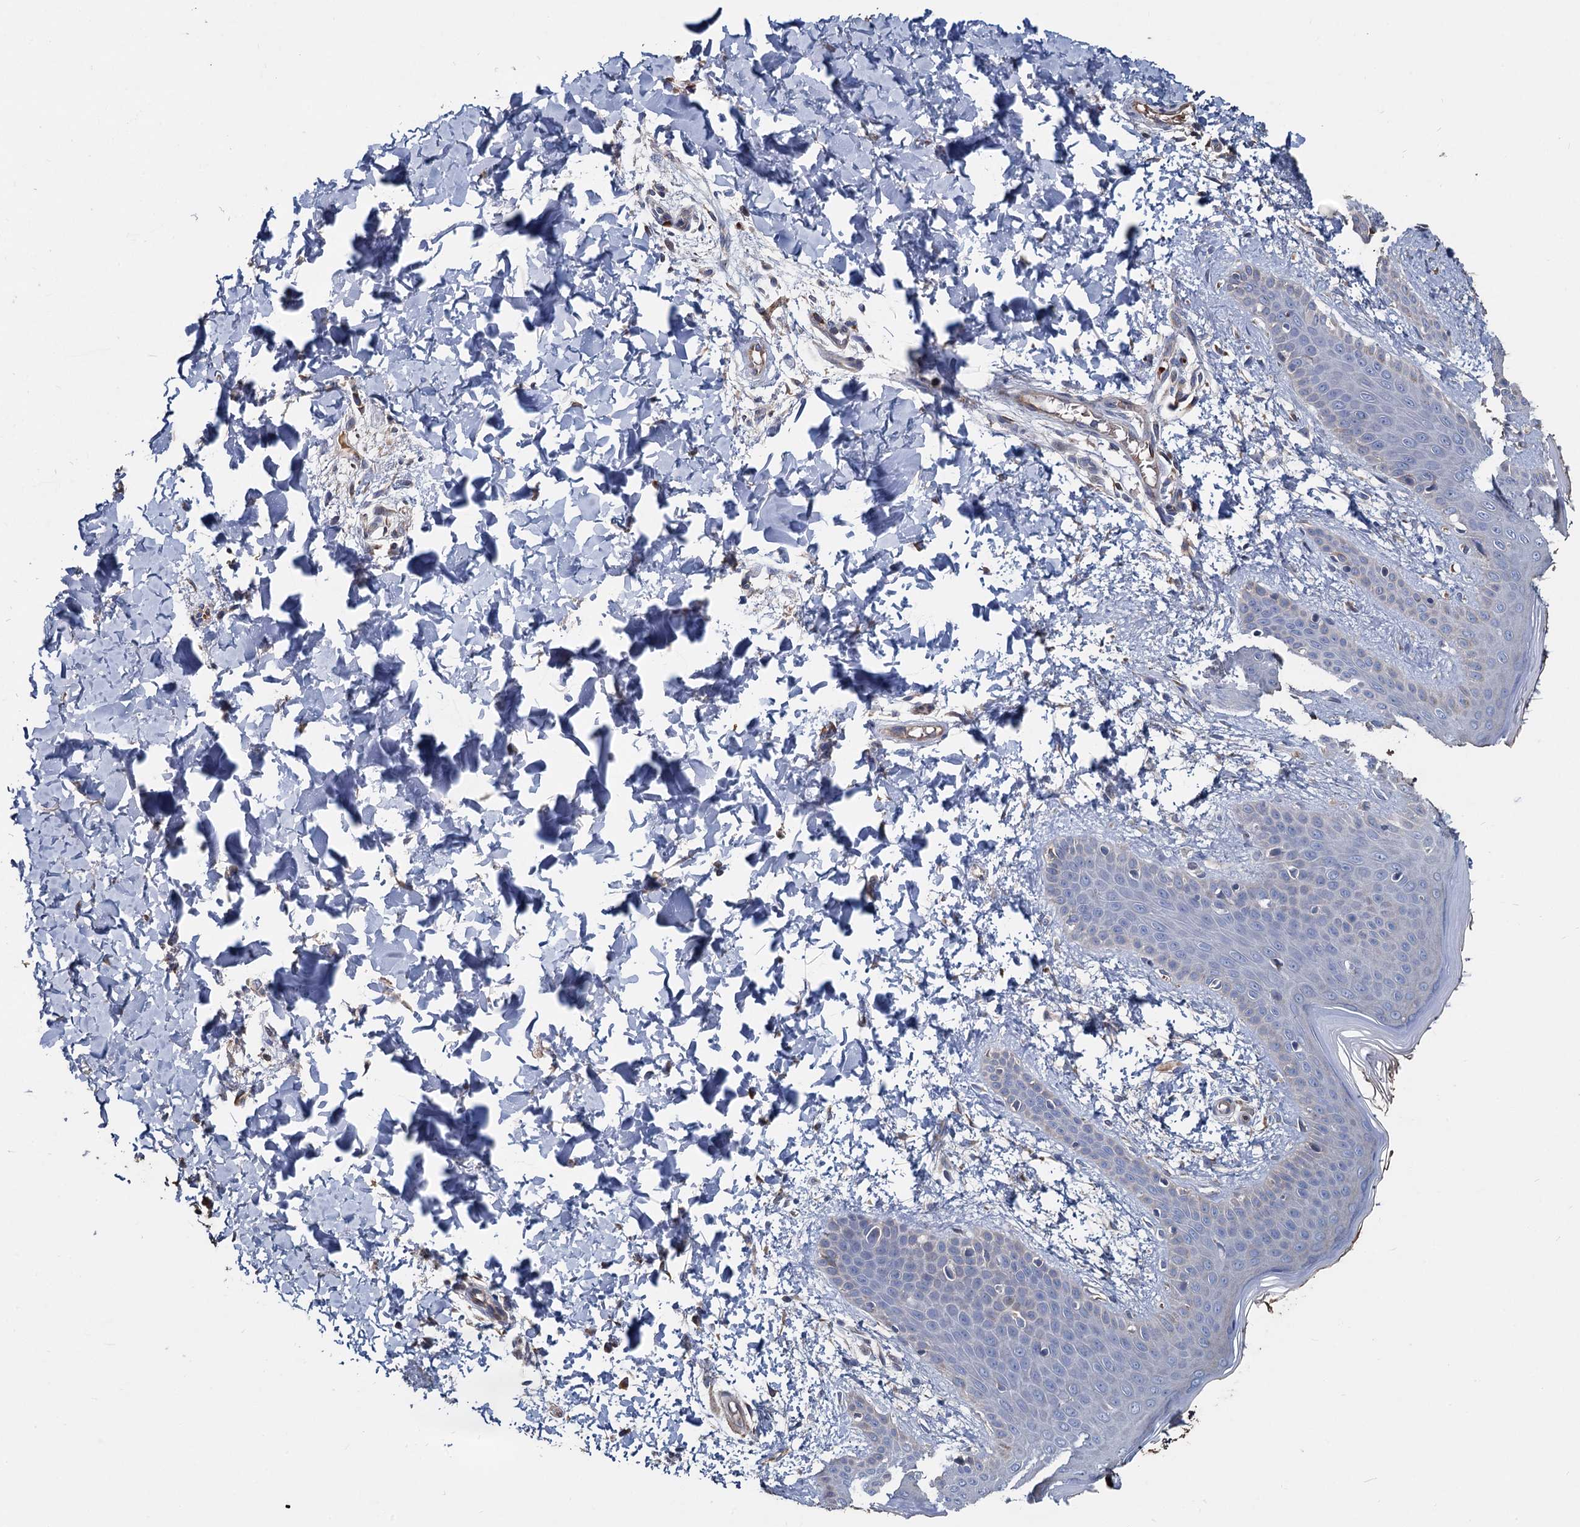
{"staining": {"intensity": "negative", "quantity": "none", "location": "none"}, "tissue": "skin", "cell_type": "Fibroblasts", "image_type": "normal", "snomed": [{"axis": "morphology", "description": "Normal tissue, NOS"}, {"axis": "topography", "description": "Skin"}], "caption": "Immunohistochemical staining of unremarkable human skin shows no significant staining in fibroblasts. (Immunohistochemistry, brightfield microscopy, high magnification).", "gene": "TCTN2", "patient": {"sex": "male", "age": 36}}